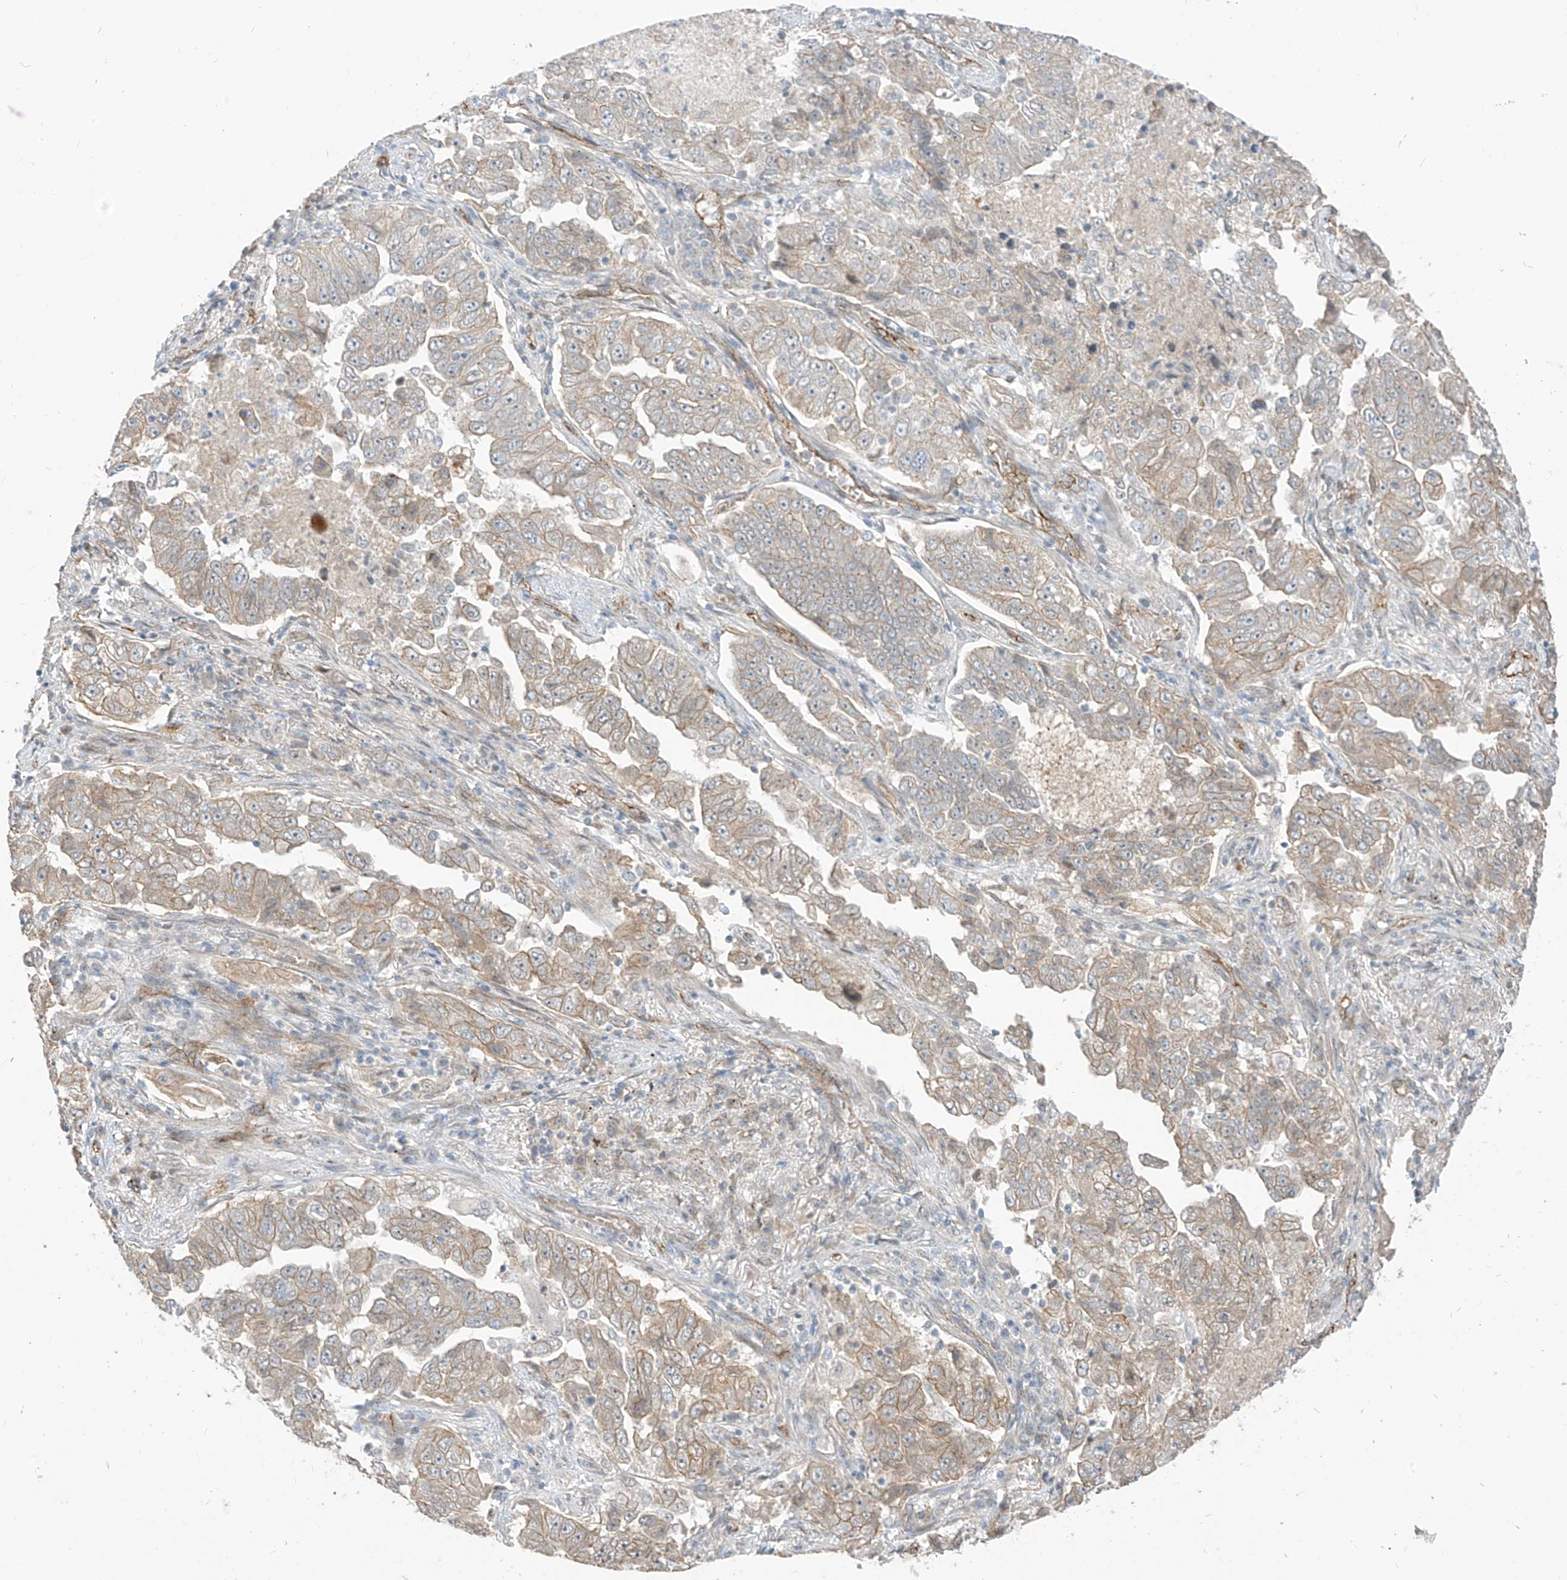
{"staining": {"intensity": "weak", "quantity": "25%-75%", "location": "cytoplasmic/membranous"}, "tissue": "lung cancer", "cell_type": "Tumor cells", "image_type": "cancer", "snomed": [{"axis": "morphology", "description": "Adenocarcinoma, NOS"}, {"axis": "topography", "description": "Lung"}], "caption": "The micrograph displays a brown stain indicating the presence of a protein in the cytoplasmic/membranous of tumor cells in adenocarcinoma (lung).", "gene": "EPHX4", "patient": {"sex": "female", "age": 51}}